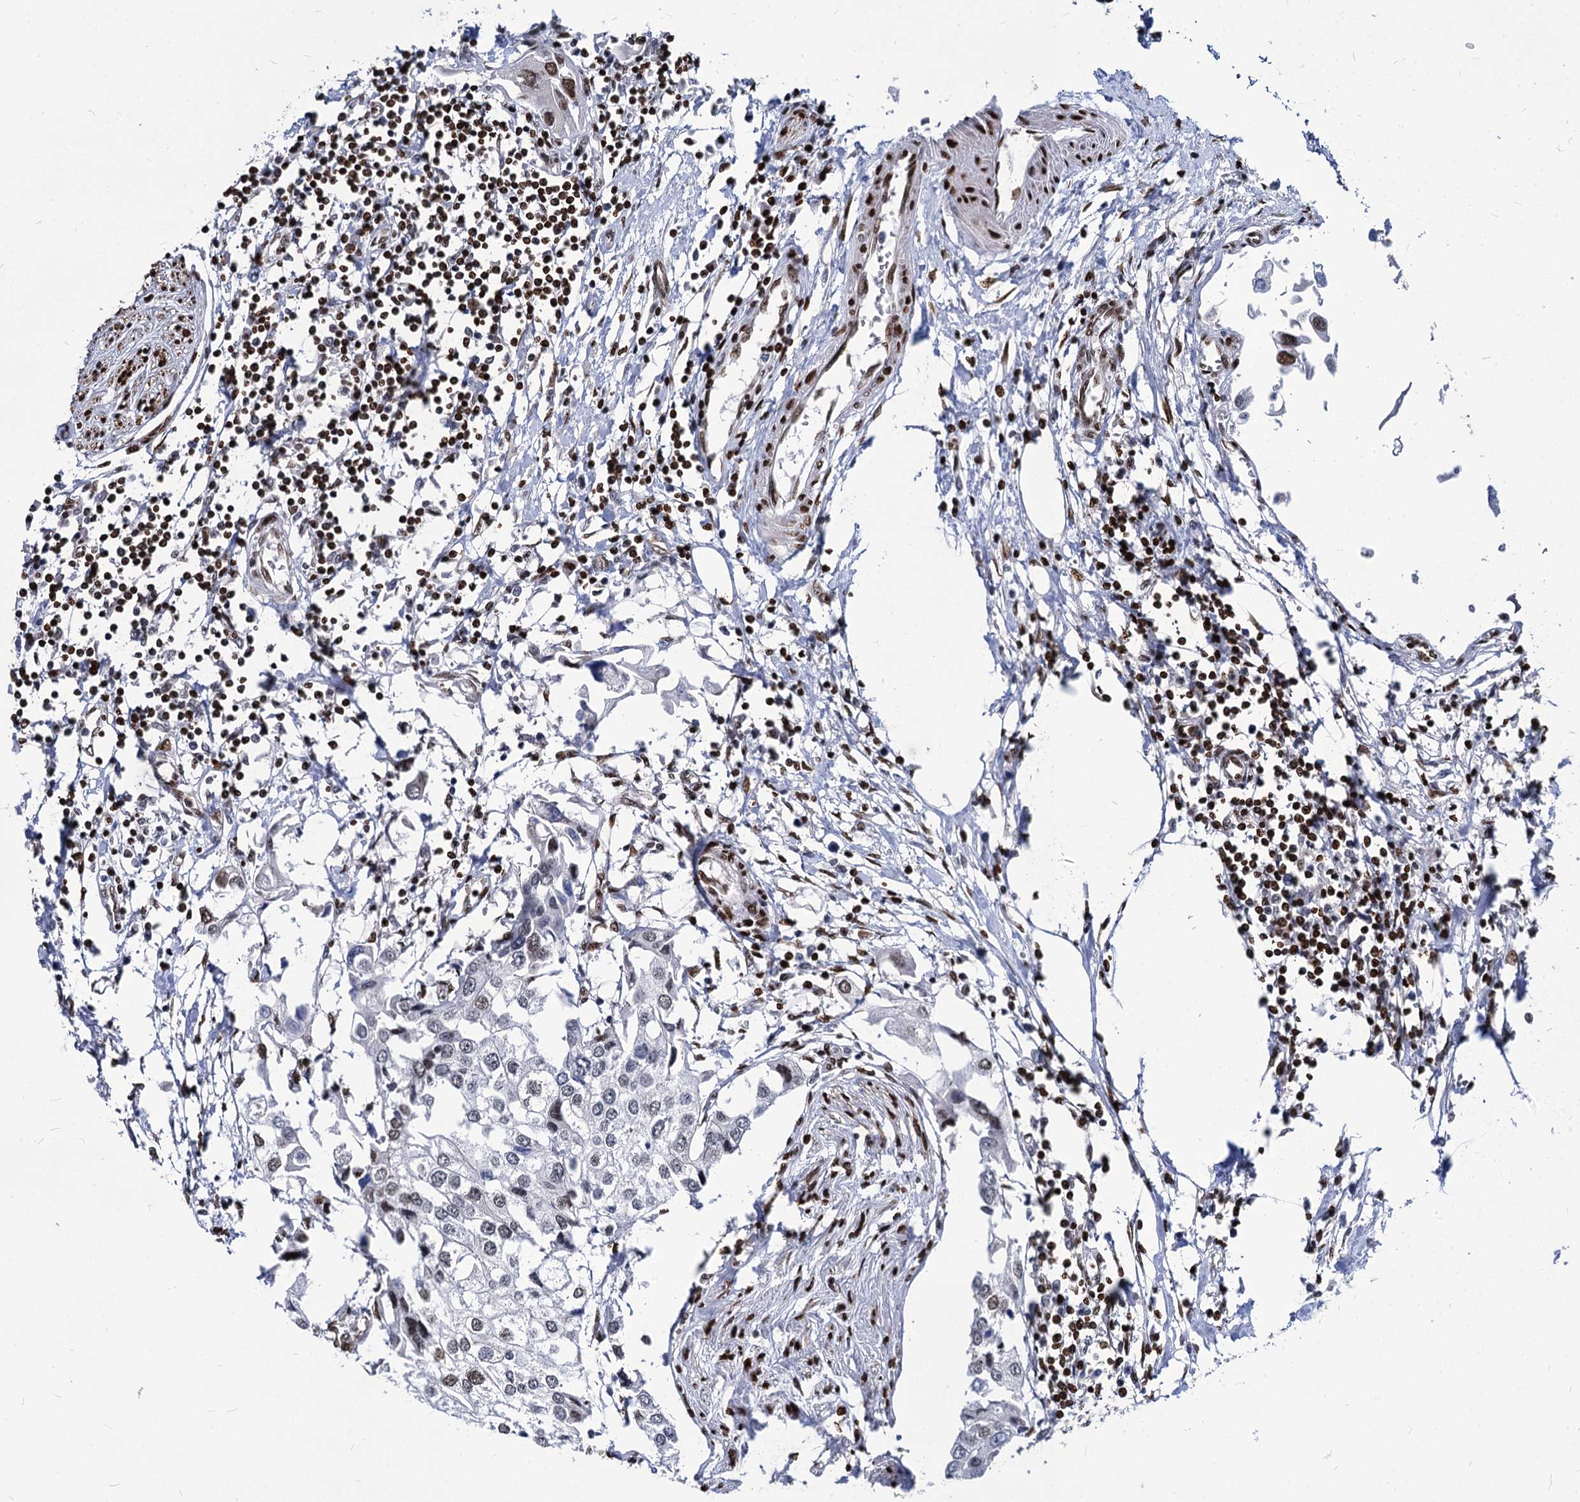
{"staining": {"intensity": "strong", "quantity": "25%-75%", "location": "nuclear"}, "tissue": "urothelial cancer", "cell_type": "Tumor cells", "image_type": "cancer", "snomed": [{"axis": "morphology", "description": "Urothelial carcinoma, High grade"}, {"axis": "topography", "description": "Urinary bladder"}], "caption": "Tumor cells reveal high levels of strong nuclear positivity in approximately 25%-75% of cells in urothelial cancer. (Stains: DAB (3,3'-diaminobenzidine) in brown, nuclei in blue, Microscopy: brightfield microscopy at high magnification).", "gene": "MECP2", "patient": {"sex": "male", "age": 64}}